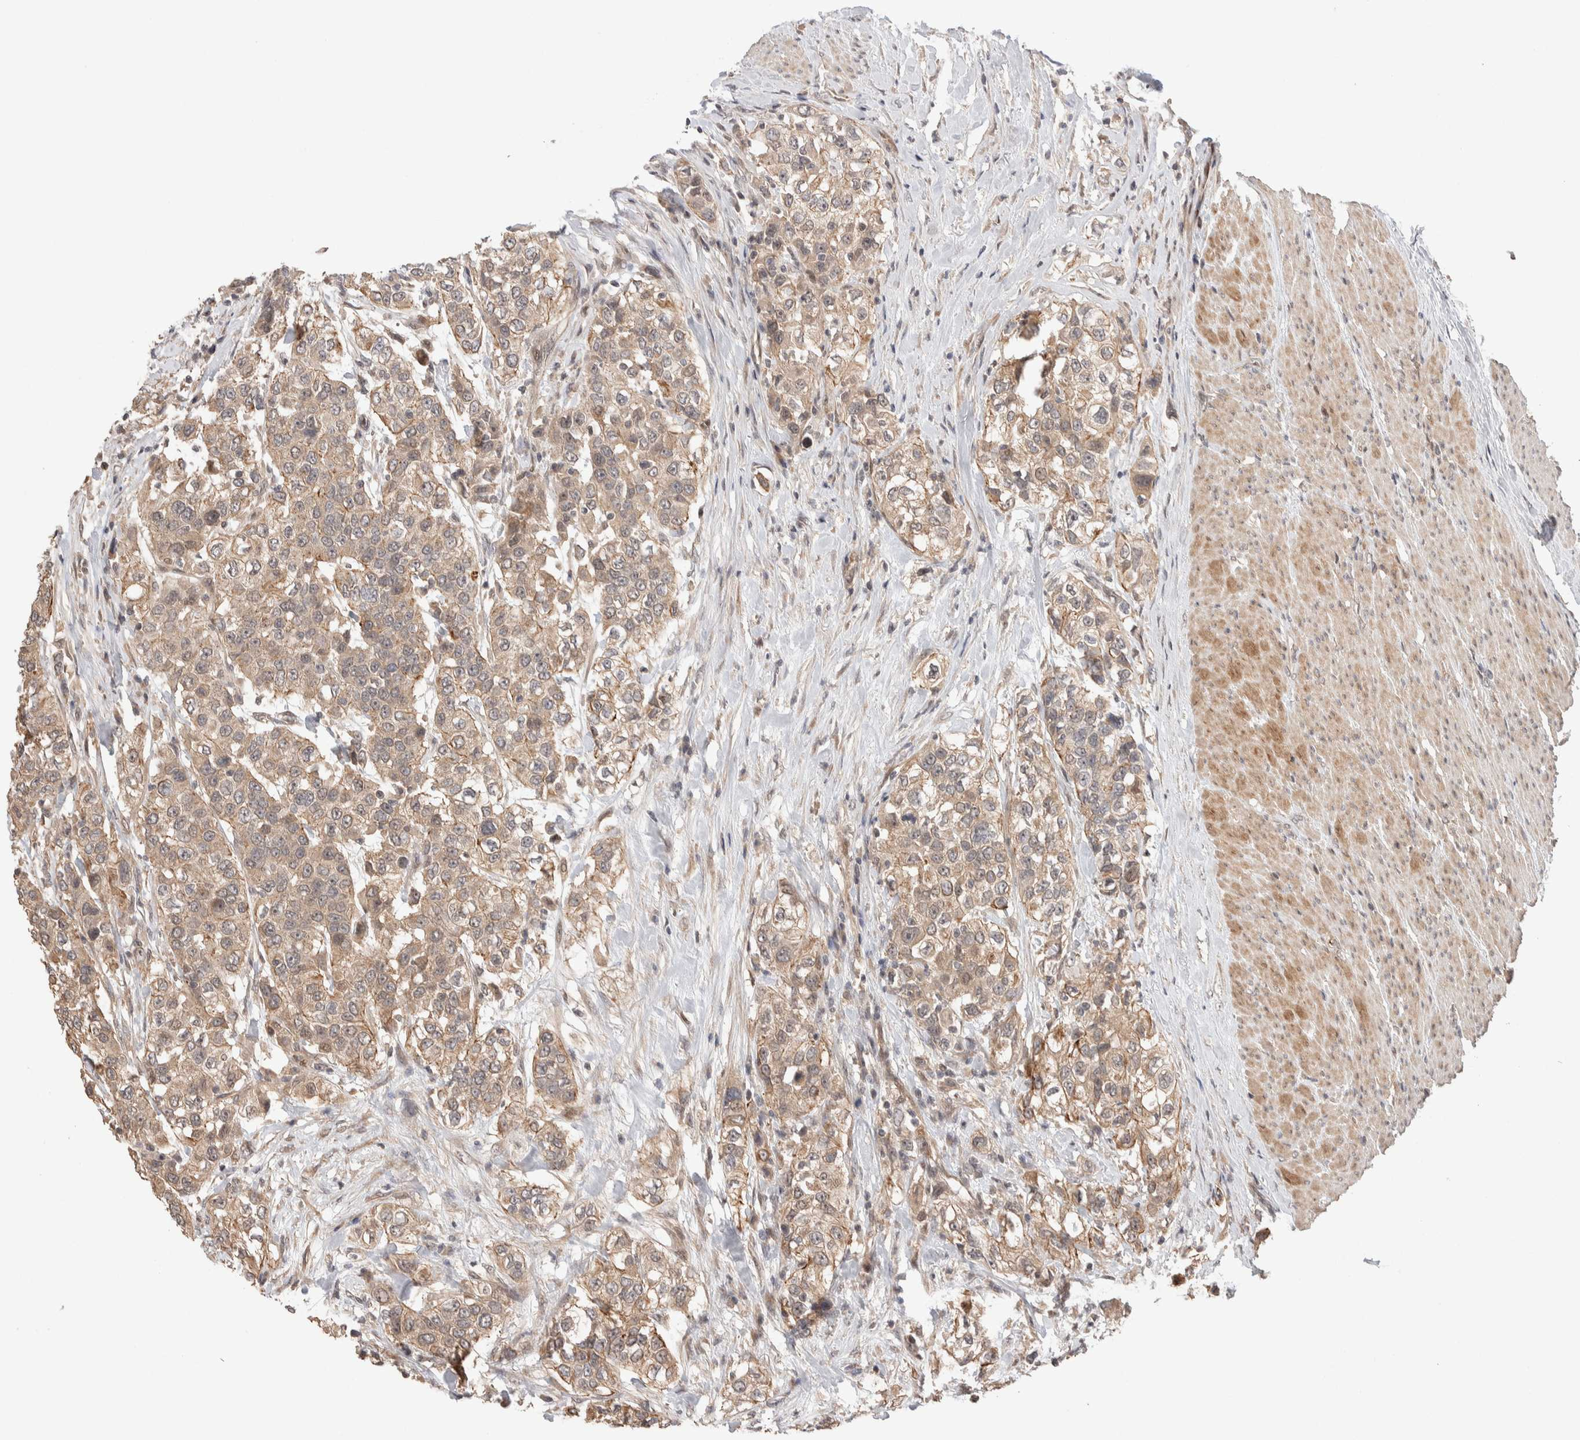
{"staining": {"intensity": "weak", "quantity": ">75%", "location": "cytoplasmic/membranous"}, "tissue": "urothelial cancer", "cell_type": "Tumor cells", "image_type": "cancer", "snomed": [{"axis": "morphology", "description": "Urothelial carcinoma, High grade"}, {"axis": "topography", "description": "Urinary bladder"}], "caption": "Protein expression analysis of high-grade urothelial carcinoma shows weak cytoplasmic/membranous staining in about >75% of tumor cells.", "gene": "PRDM15", "patient": {"sex": "female", "age": 80}}